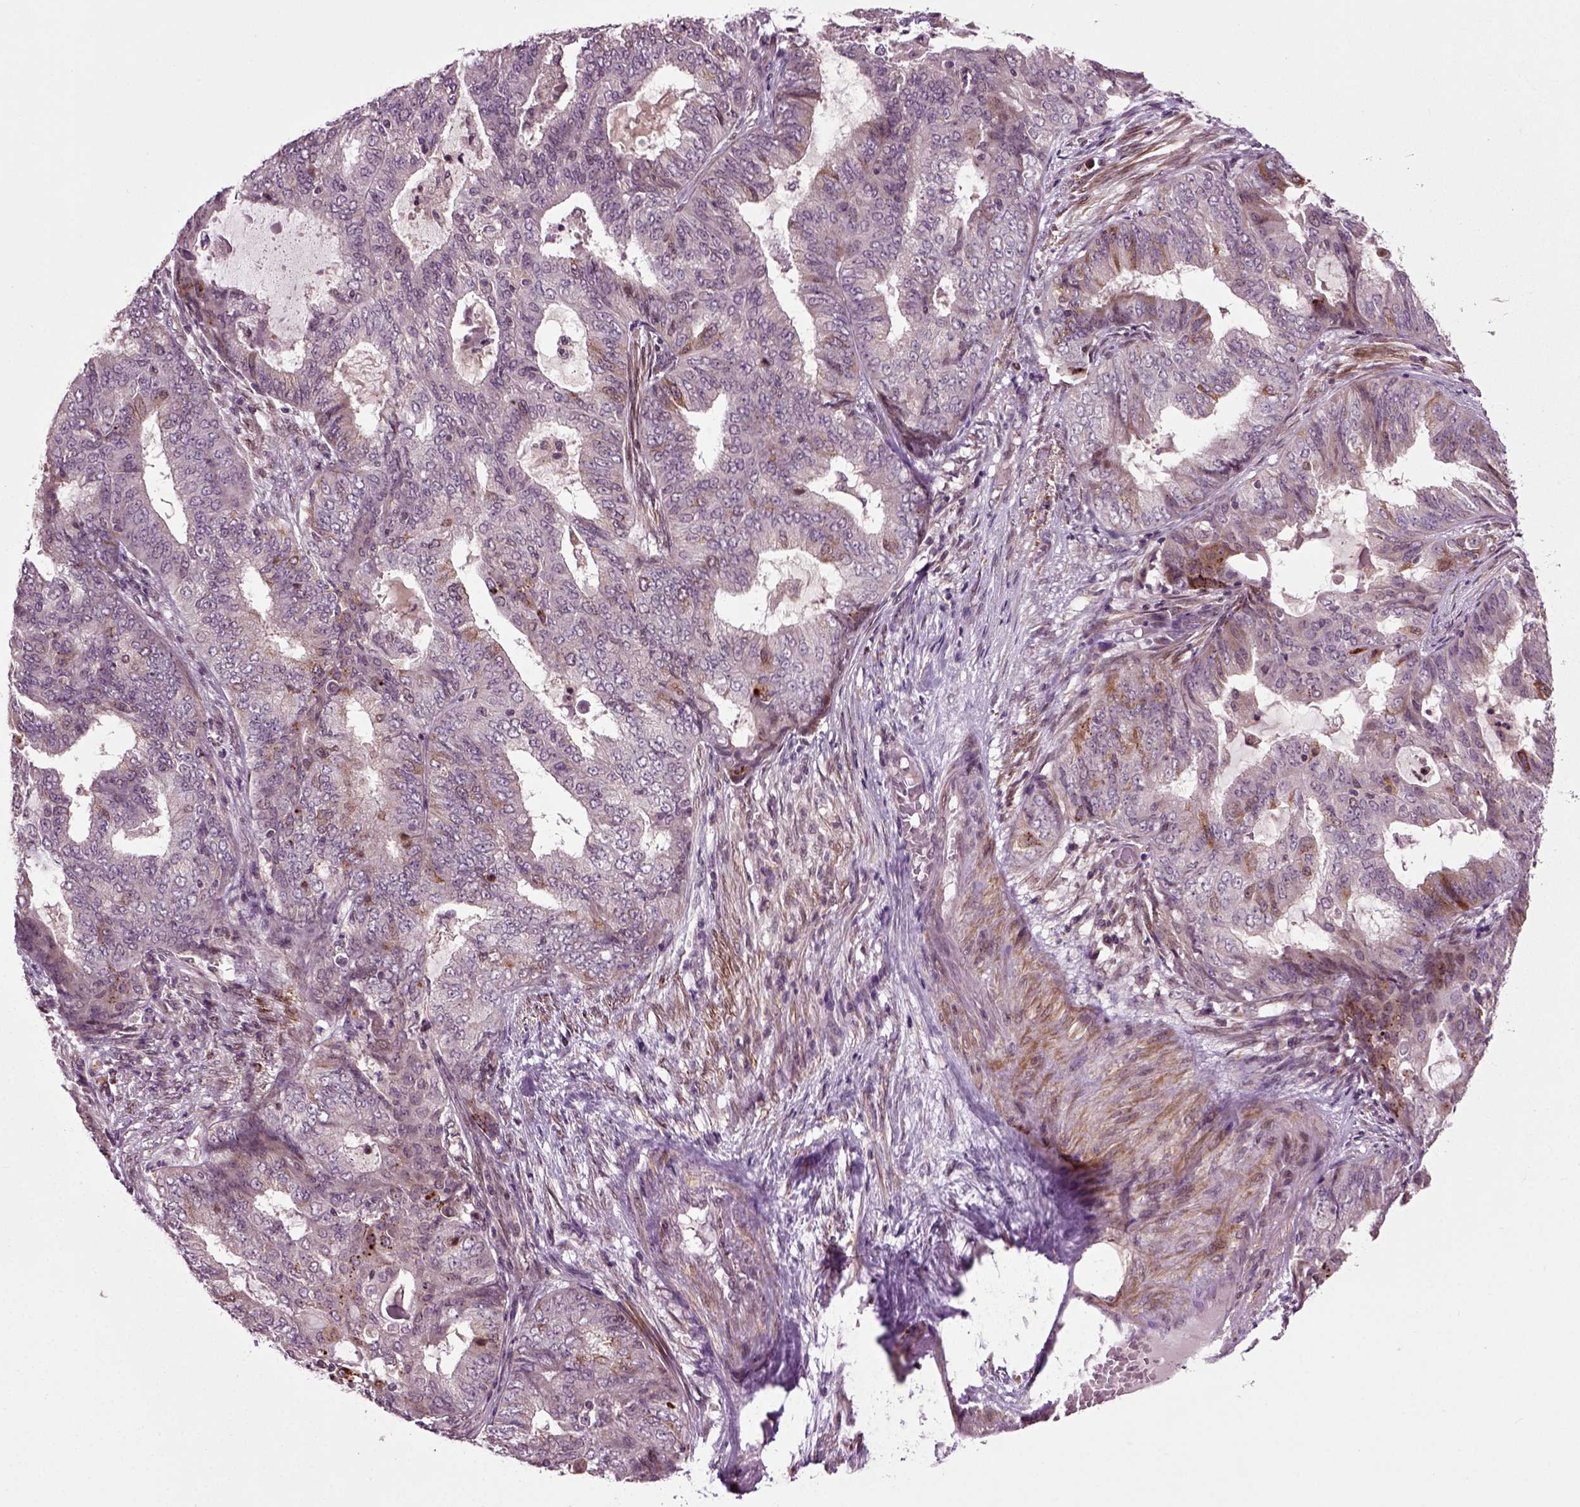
{"staining": {"intensity": "moderate", "quantity": "<25%", "location": "cytoplasmic/membranous"}, "tissue": "endometrial cancer", "cell_type": "Tumor cells", "image_type": "cancer", "snomed": [{"axis": "morphology", "description": "Adenocarcinoma, NOS"}, {"axis": "topography", "description": "Endometrium"}], "caption": "Immunohistochemical staining of endometrial adenocarcinoma displays moderate cytoplasmic/membranous protein staining in about <25% of tumor cells. (Brightfield microscopy of DAB IHC at high magnification).", "gene": "KNSTRN", "patient": {"sex": "female", "age": 62}}